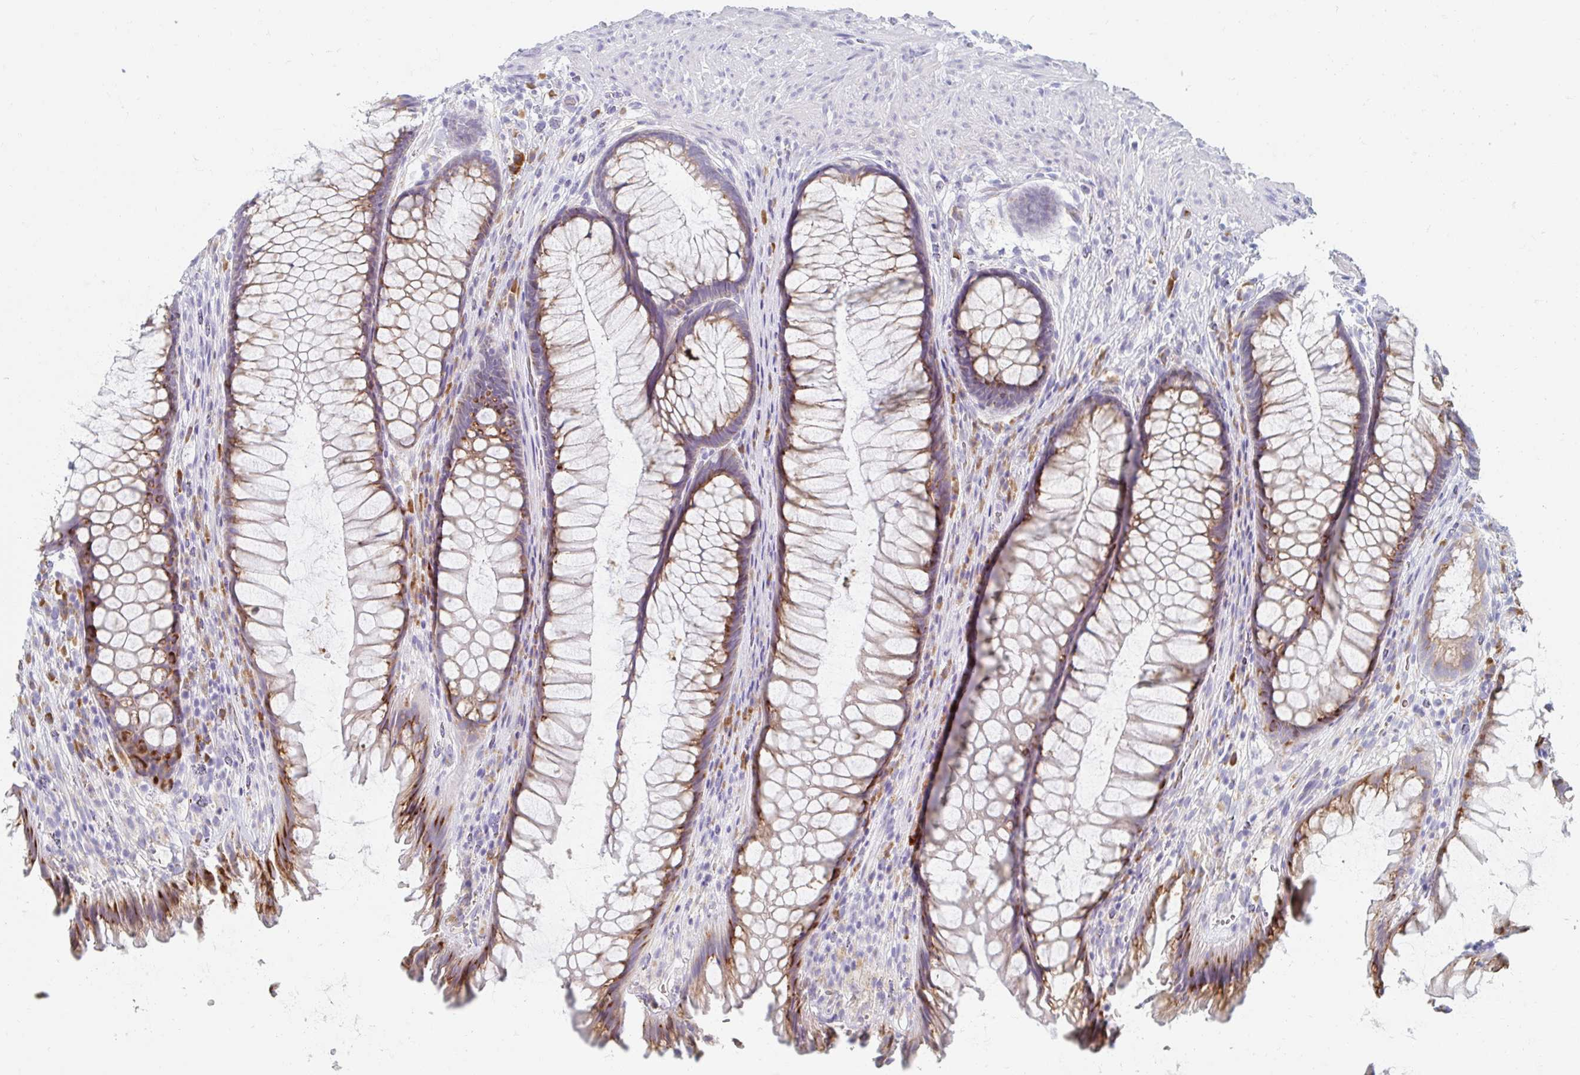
{"staining": {"intensity": "moderate", "quantity": "25%-75%", "location": "cytoplasmic/membranous"}, "tissue": "rectum", "cell_type": "Glandular cells", "image_type": "normal", "snomed": [{"axis": "morphology", "description": "Normal tissue, NOS"}, {"axis": "topography", "description": "Rectum"}], "caption": "Rectum stained with a protein marker exhibits moderate staining in glandular cells.", "gene": "MYLK2", "patient": {"sex": "male", "age": 53}}